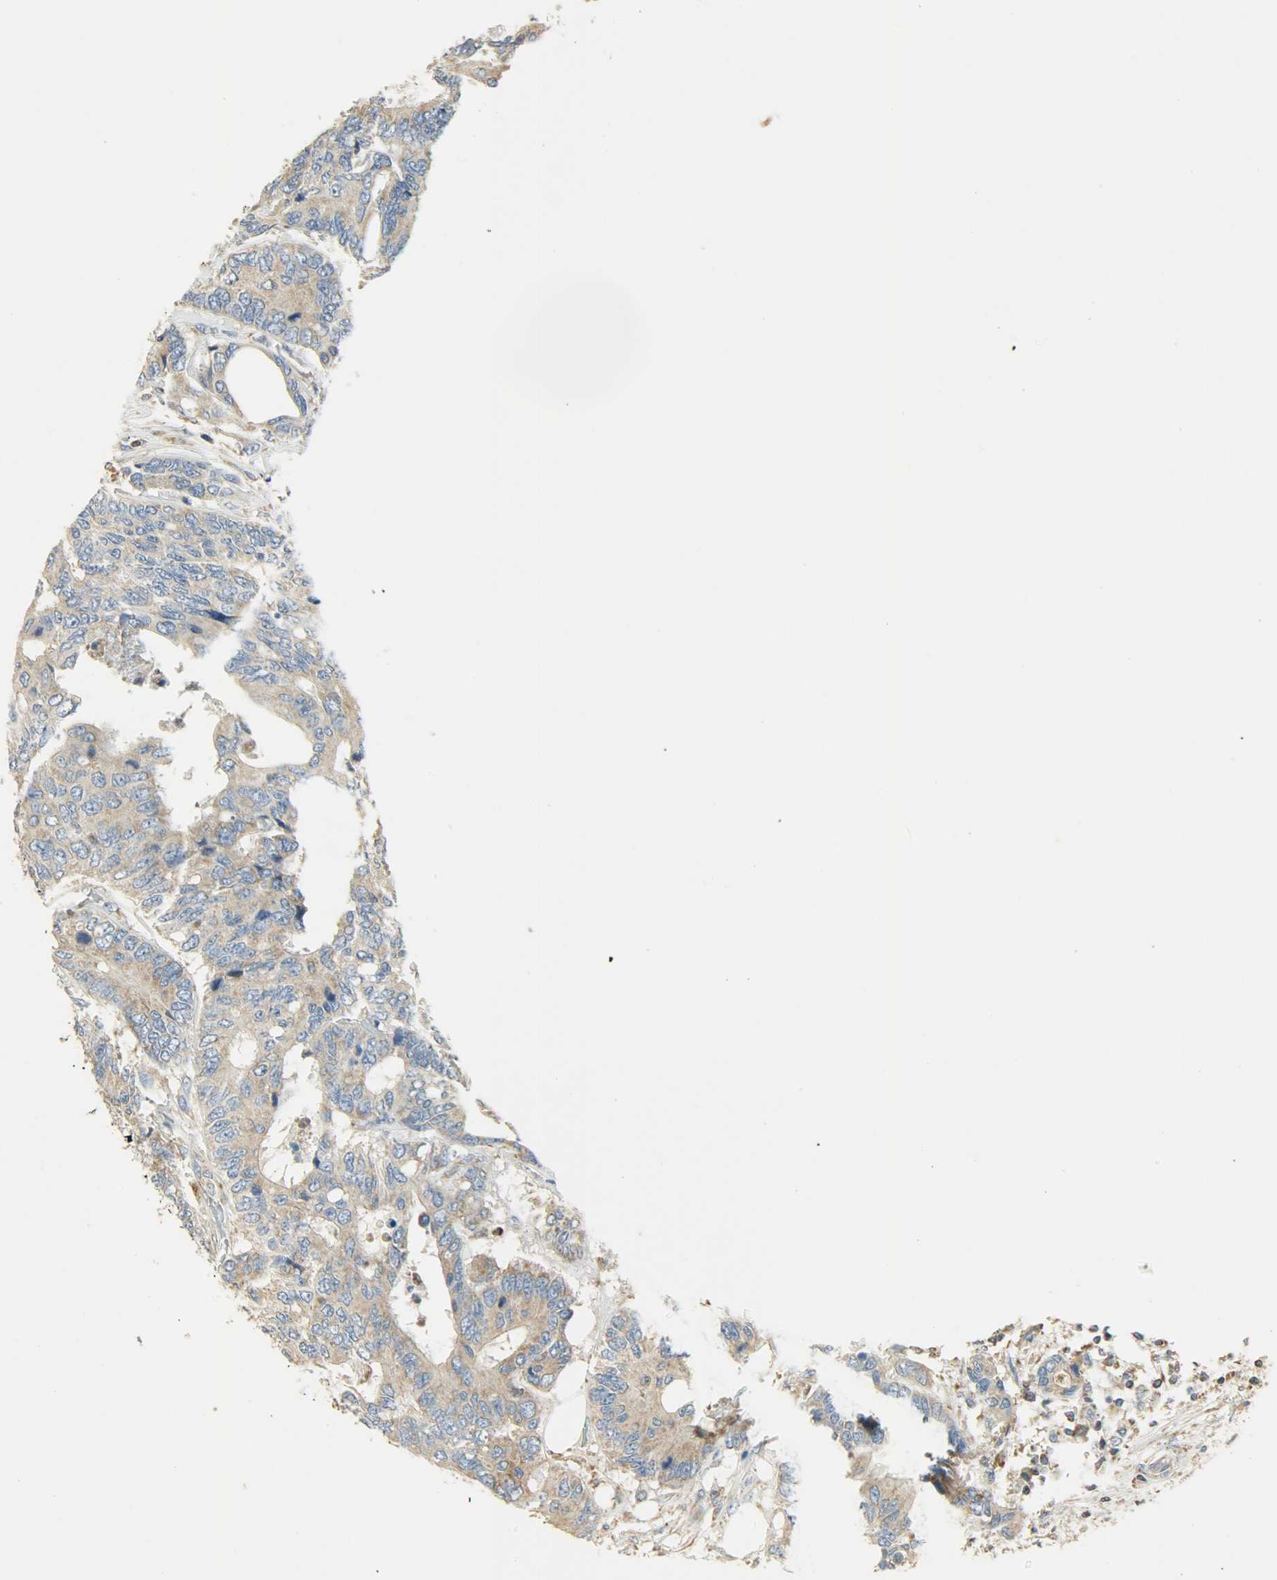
{"staining": {"intensity": "strong", "quantity": ">75%", "location": "cytoplasmic/membranous"}, "tissue": "colorectal cancer", "cell_type": "Tumor cells", "image_type": "cancer", "snomed": [{"axis": "morphology", "description": "Adenocarcinoma, NOS"}, {"axis": "topography", "description": "Rectum"}], "caption": "Protein staining of colorectal cancer tissue shows strong cytoplasmic/membranous expression in about >75% of tumor cells.", "gene": "NNT", "patient": {"sex": "male", "age": 55}}